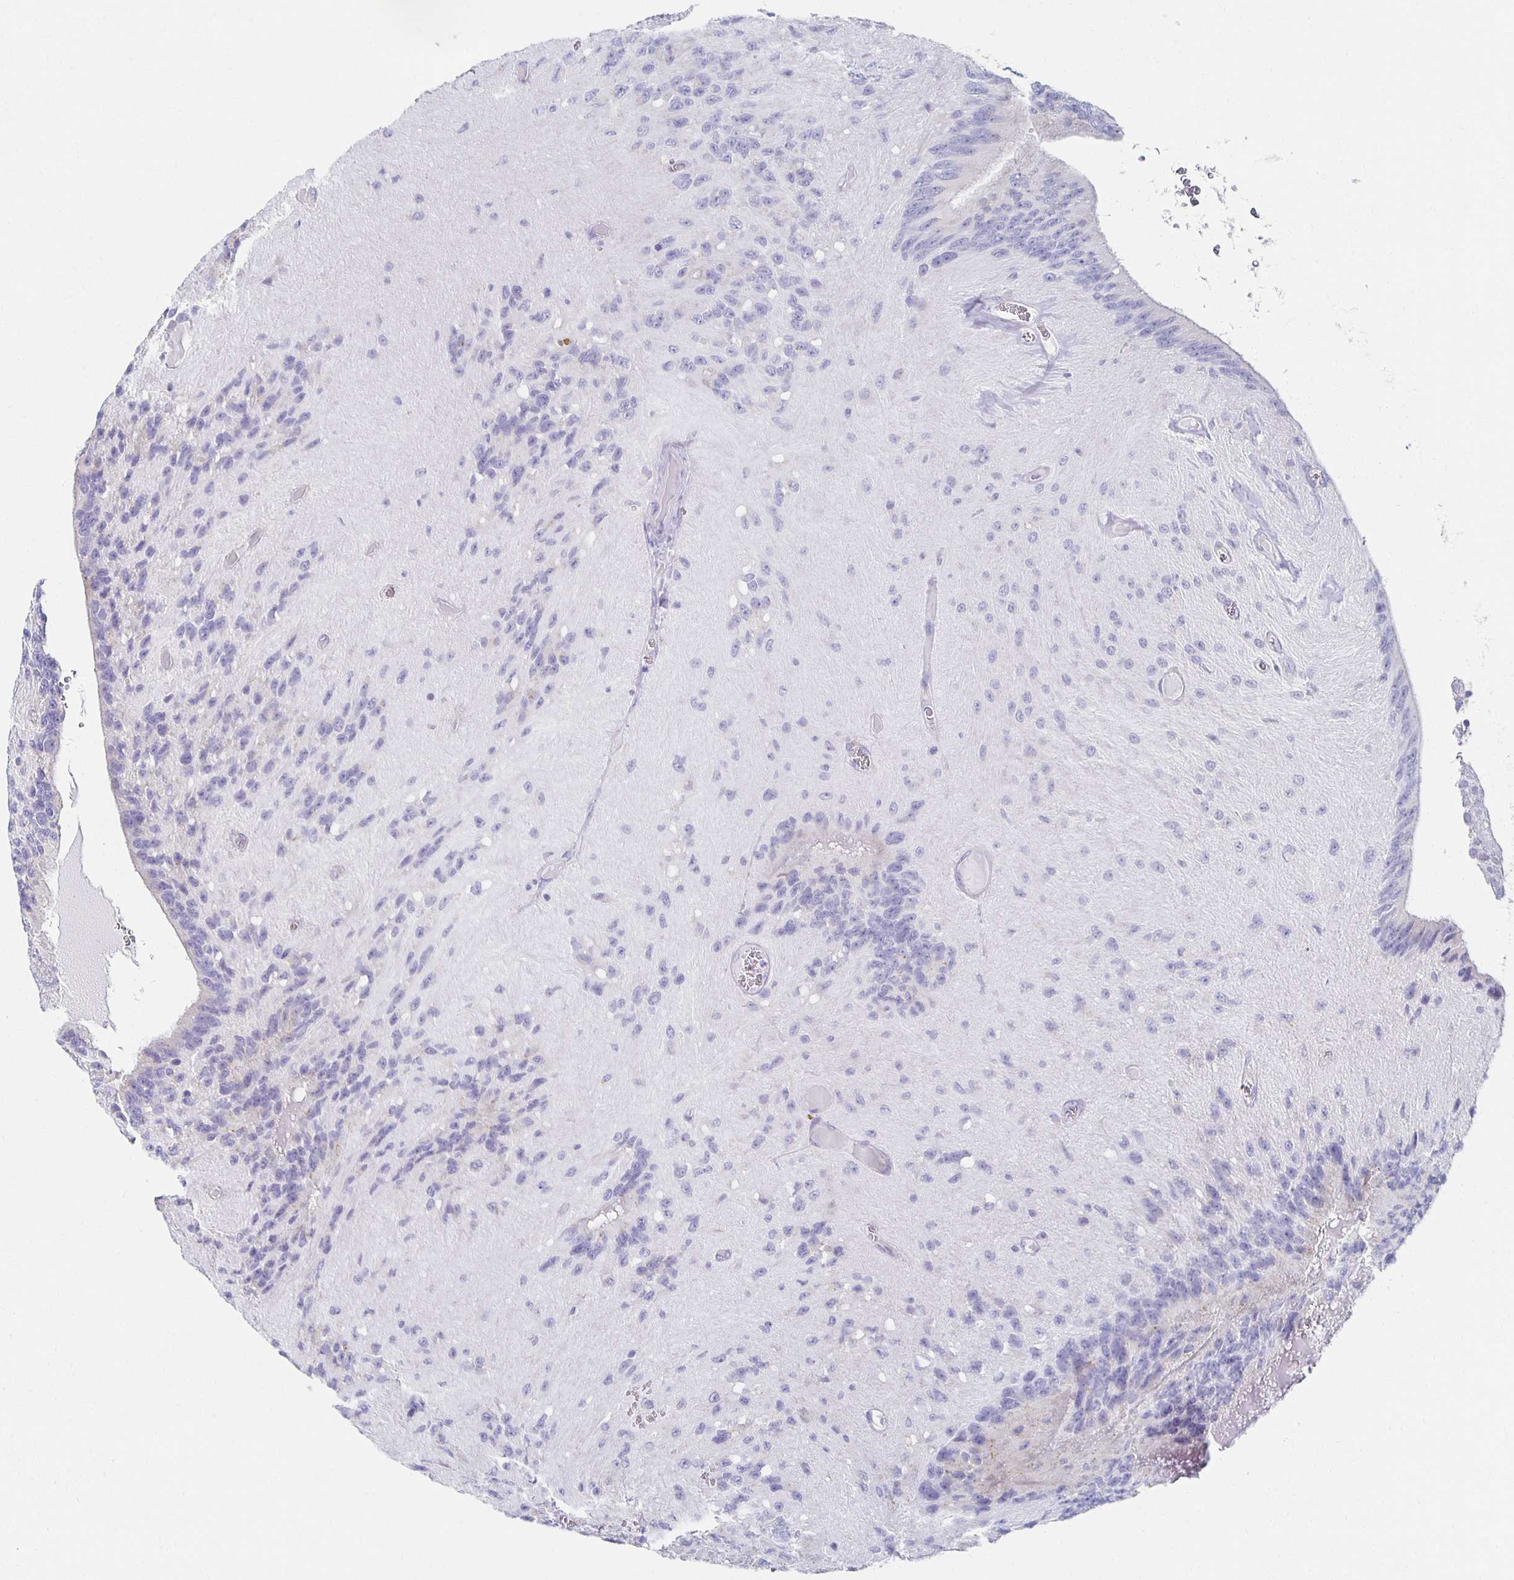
{"staining": {"intensity": "negative", "quantity": "none", "location": "none"}, "tissue": "glioma", "cell_type": "Tumor cells", "image_type": "cancer", "snomed": [{"axis": "morphology", "description": "Glioma, malignant, Low grade"}, {"axis": "topography", "description": "Brain"}], "caption": "Protein analysis of malignant glioma (low-grade) displays no significant expression in tumor cells.", "gene": "TEX44", "patient": {"sex": "male", "age": 31}}